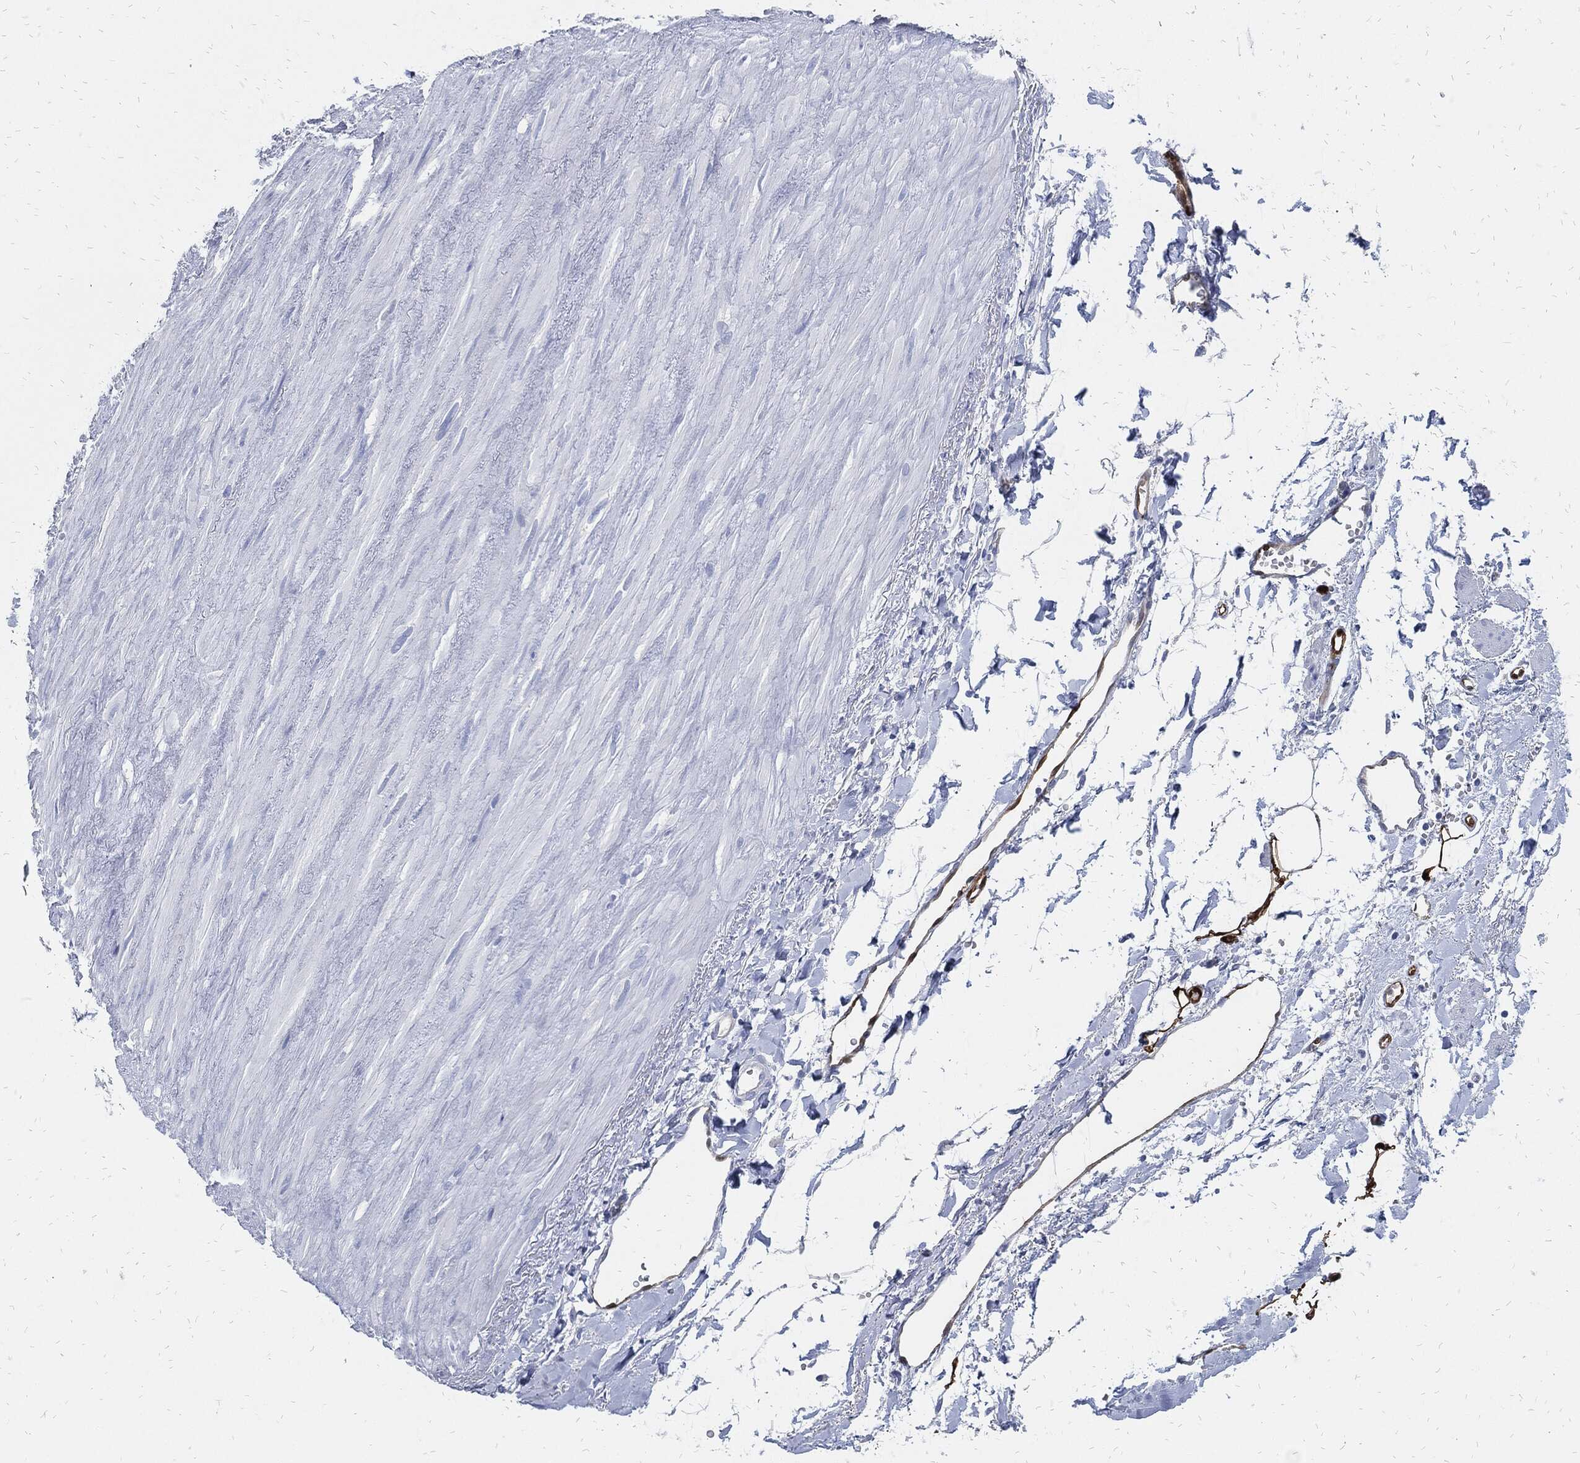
{"staining": {"intensity": "strong", "quantity": ">75%", "location": "cytoplasmic/membranous"}, "tissue": "adipose tissue", "cell_type": "Adipocytes", "image_type": "normal", "snomed": [{"axis": "morphology", "description": "Normal tissue, NOS"}, {"axis": "morphology", "description": "Adenocarcinoma, NOS"}, {"axis": "topography", "description": "Pancreas"}, {"axis": "topography", "description": "Peripheral nerve tissue"}], "caption": "Strong cytoplasmic/membranous positivity for a protein is present in about >75% of adipocytes of benign adipose tissue using immunohistochemistry (IHC).", "gene": "FABP4", "patient": {"sex": "male", "age": 61}}